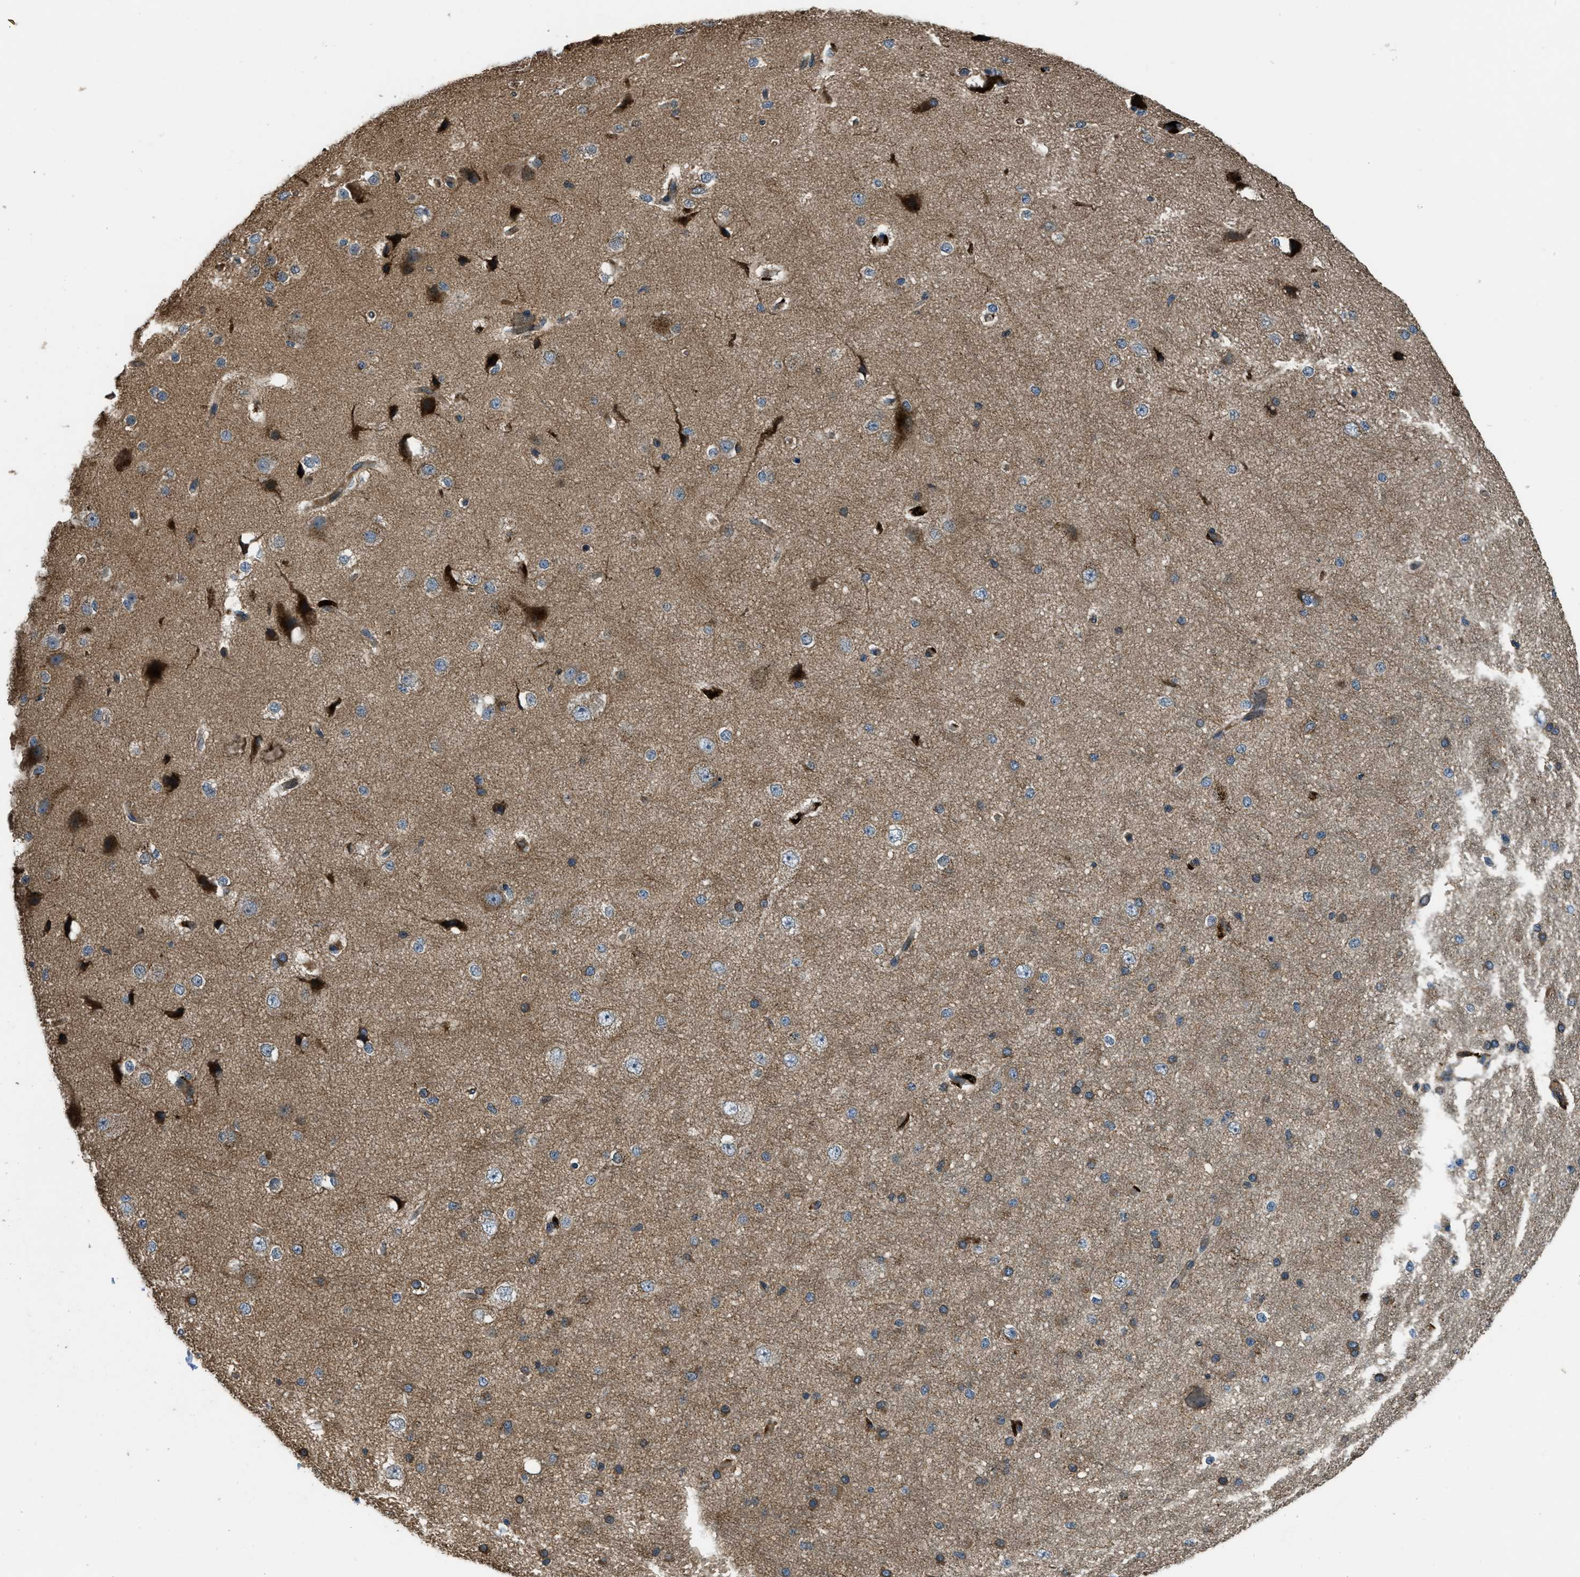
{"staining": {"intensity": "moderate", "quantity": ">75%", "location": "cytoplasmic/membranous"}, "tissue": "cerebral cortex", "cell_type": "Endothelial cells", "image_type": "normal", "snomed": [{"axis": "morphology", "description": "Normal tissue, NOS"}, {"axis": "morphology", "description": "Developmental malformation"}, {"axis": "topography", "description": "Cerebral cortex"}], "caption": "Moderate cytoplasmic/membranous expression for a protein is present in about >75% of endothelial cells of benign cerebral cortex using IHC.", "gene": "GGH", "patient": {"sex": "female", "age": 30}}